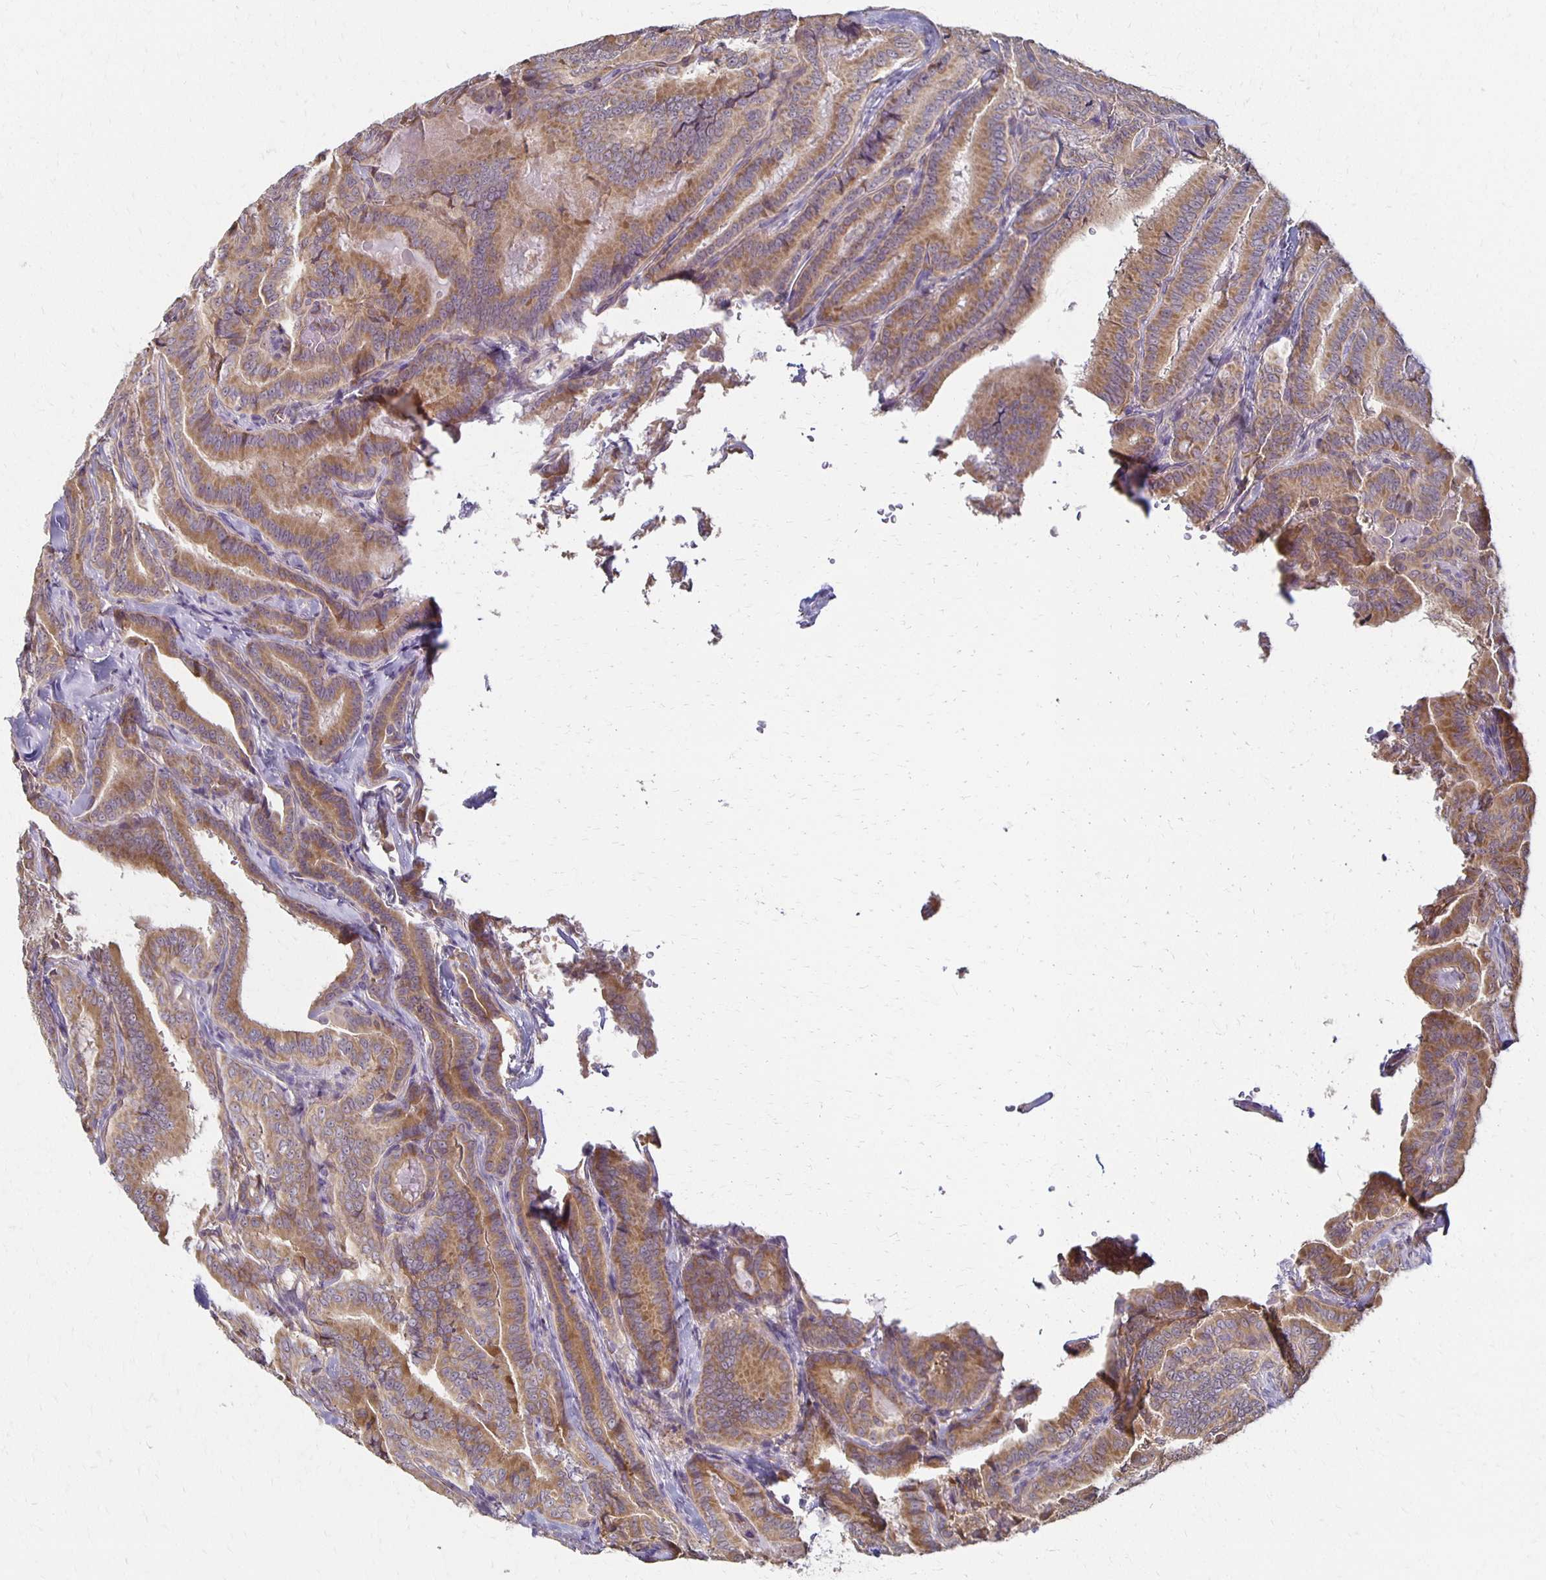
{"staining": {"intensity": "moderate", "quantity": ">75%", "location": "cytoplasmic/membranous"}, "tissue": "thyroid cancer", "cell_type": "Tumor cells", "image_type": "cancer", "snomed": [{"axis": "morphology", "description": "Papillary adenocarcinoma, NOS"}, {"axis": "topography", "description": "Thyroid gland"}], "caption": "This micrograph demonstrates papillary adenocarcinoma (thyroid) stained with immunohistochemistry to label a protein in brown. The cytoplasmic/membranous of tumor cells show moderate positivity for the protein. Nuclei are counter-stained blue.", "gene": "GPX4", "patient": {"sex": "male", "age": 61}}